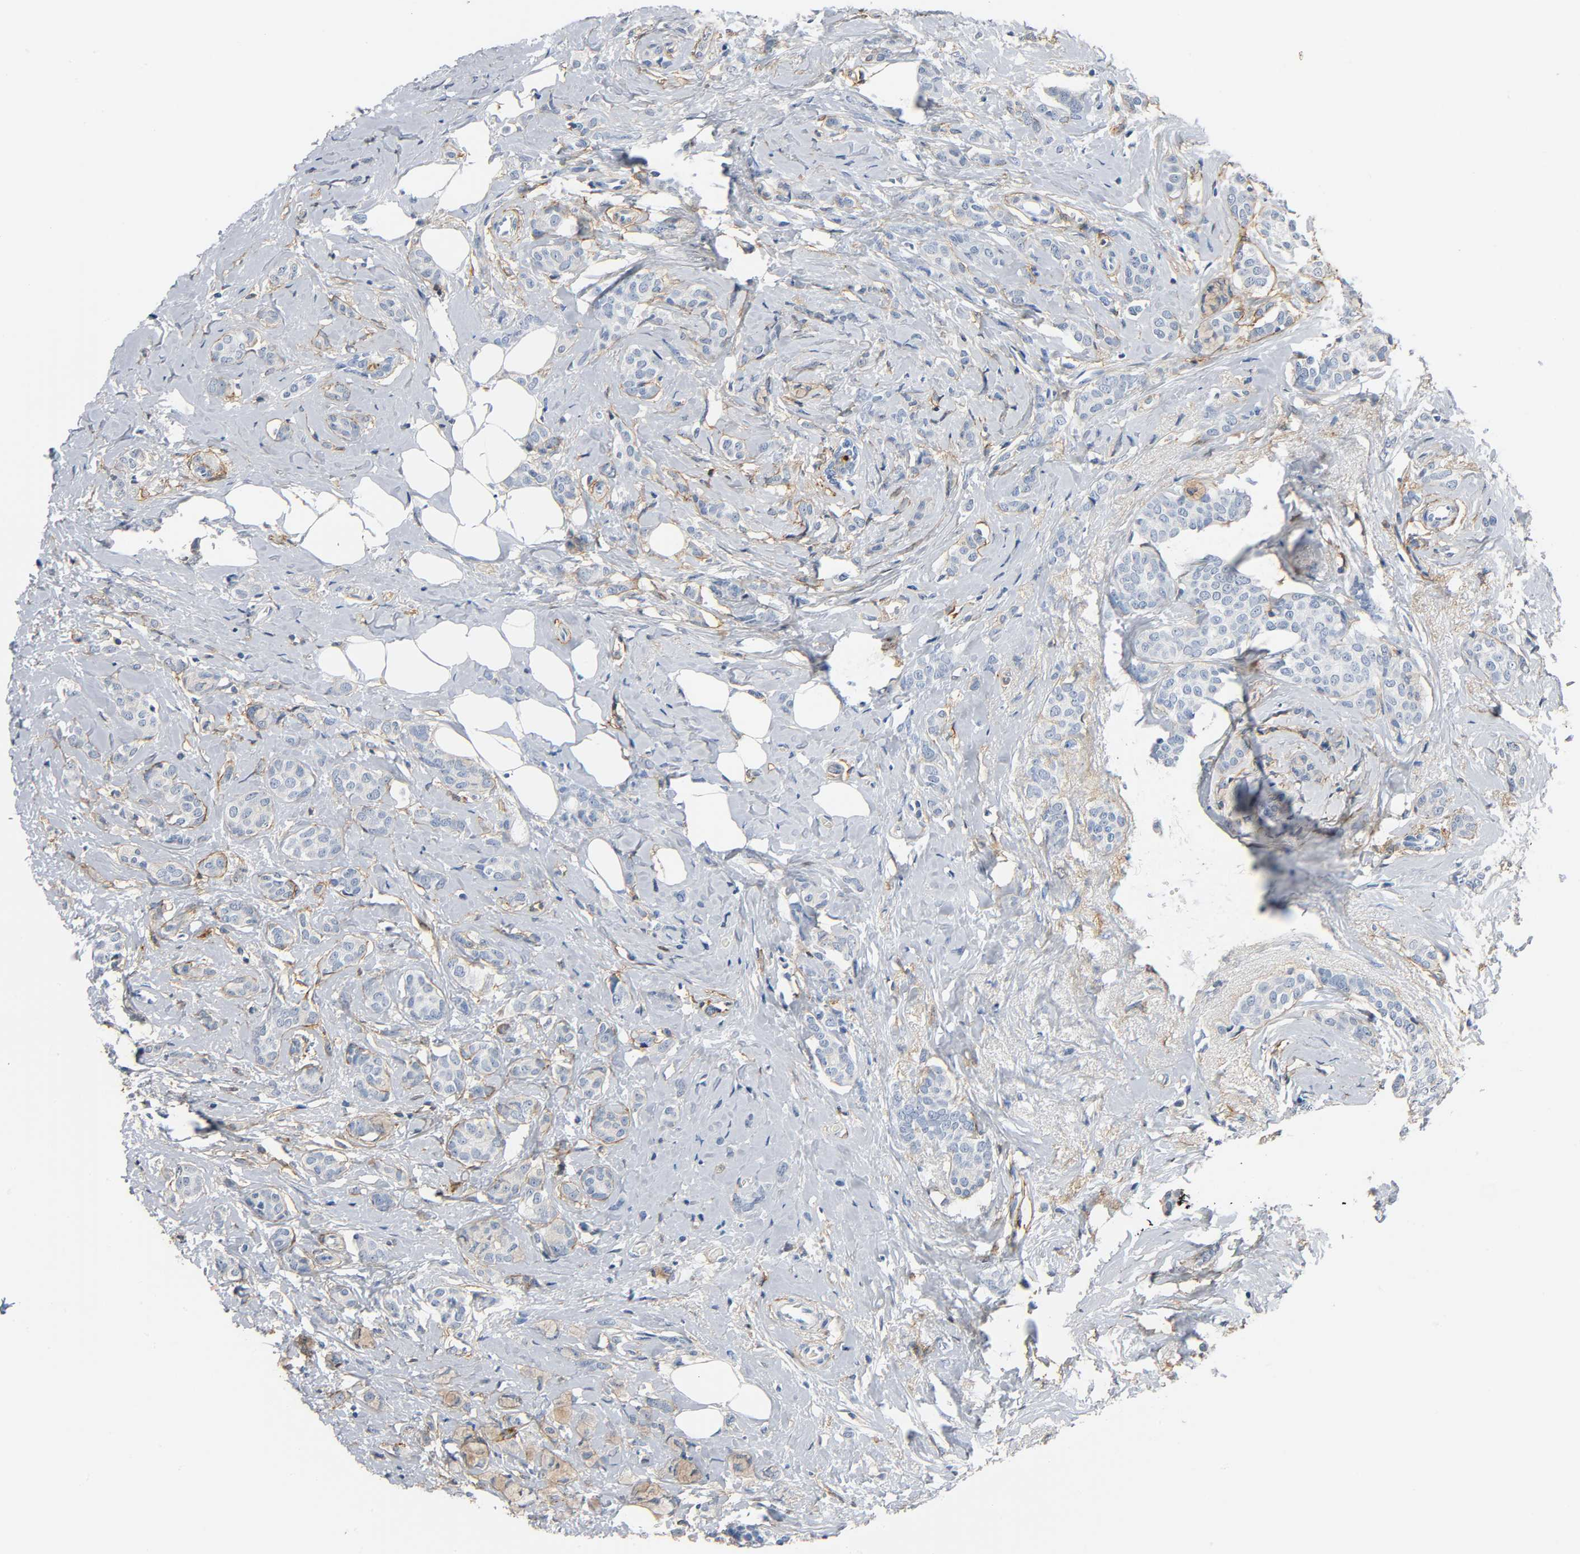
{"staining": {"intensity": "negative", "quantity": "none", "location": "none"}, "tissue": "breast cancer", "cell_type": "Tumor cells", "image_type": "cancer", "snomed": [{"axis": "morphology", "description": "Lobular carcinoma"}, {"axis": "topography", "description": "Breast"}], "caption": "Immunohistochemical staining of lobular carcinoma (breast) exhibits no significant staining in tumor cells.", "gene": "ANPEP", "patient": {"sex": "female", "age": 60}}